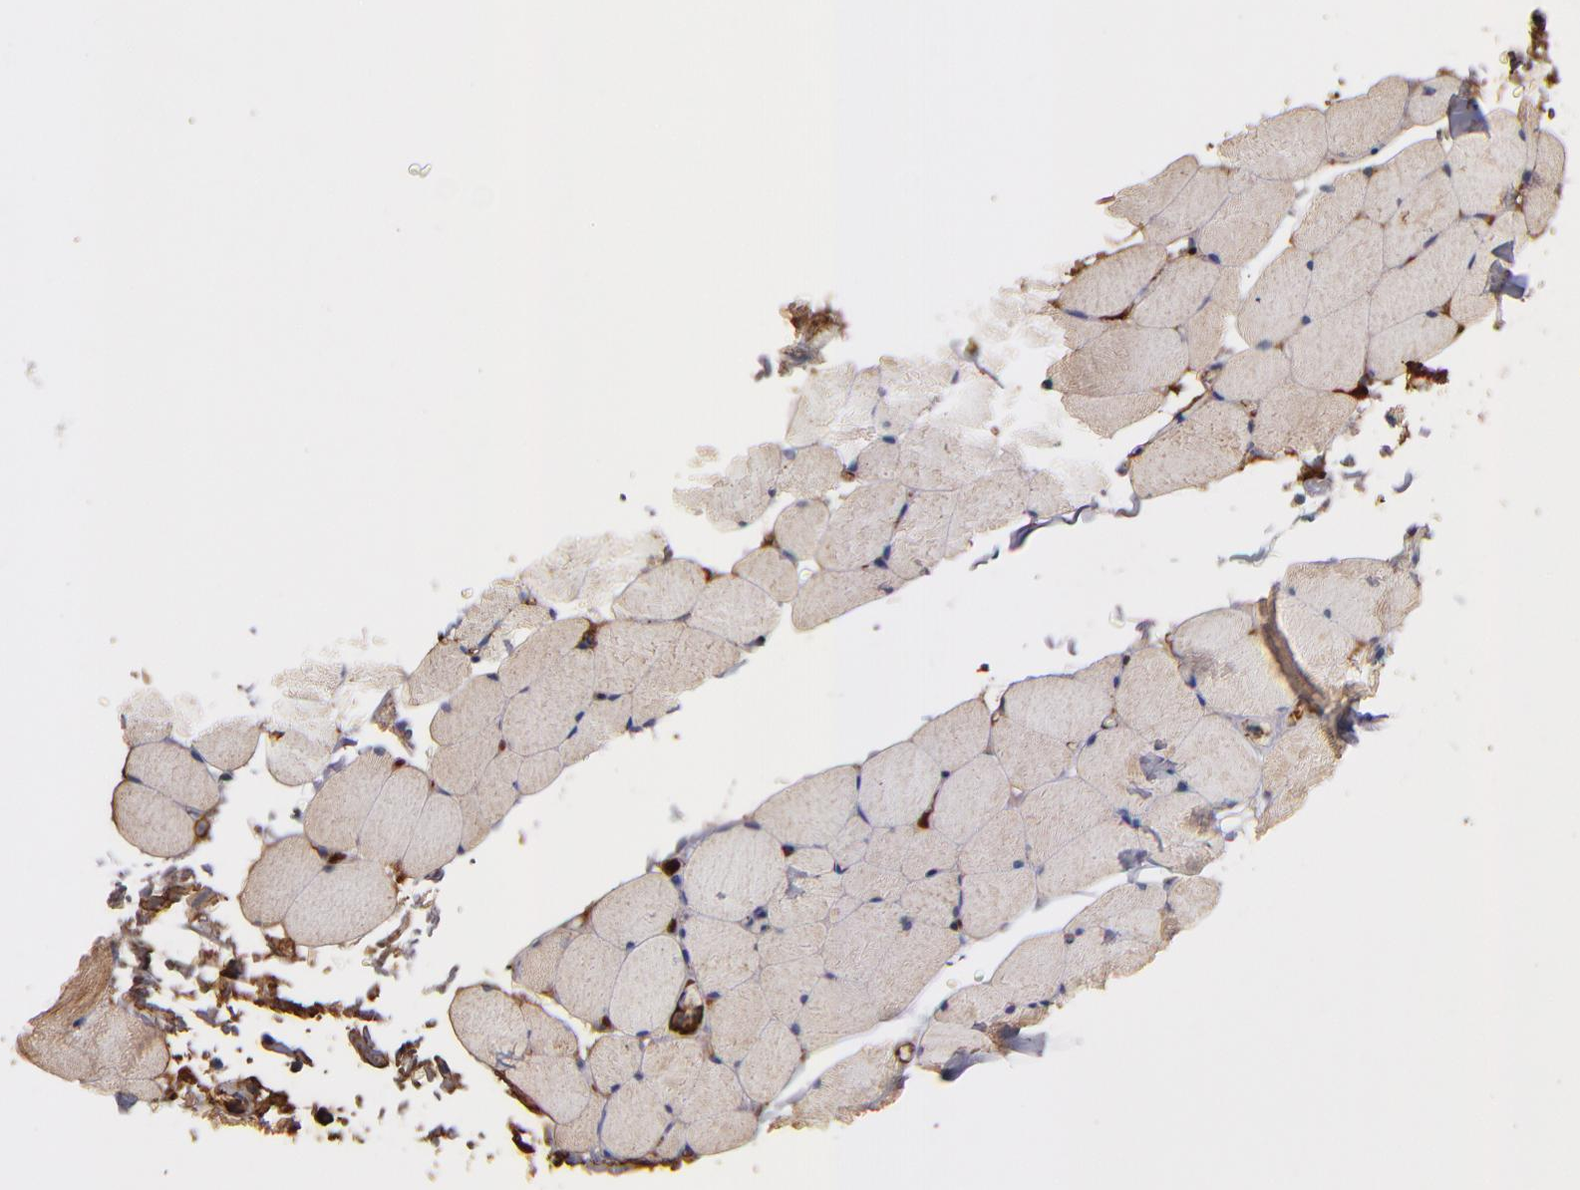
{"staining": {"intensity": "moderate", "quantity": "25%-75%", "location": "cytoplasmic/membranous"}, "tissue": "skeletal muscle", "cell_type": "Myocytes", "image_type": "normal", "snomed": [{"axis": "morphology", "description": "Normal tissue, NOS"}, {"axis": "topography", "description": "Skeletal muscle"}, {"axis": "topography", "description": "Parathyroid gland"}], "caption": "Immunohistochemistry image of benign skeletal muscle stained for a protein (brown), which demonstrates medium levels of moderate cytoplasmic/membranous staining in about 25%-75% of myocytes.", "gene": "DACT1", "patient": {"sex": "female", "age": 37}}